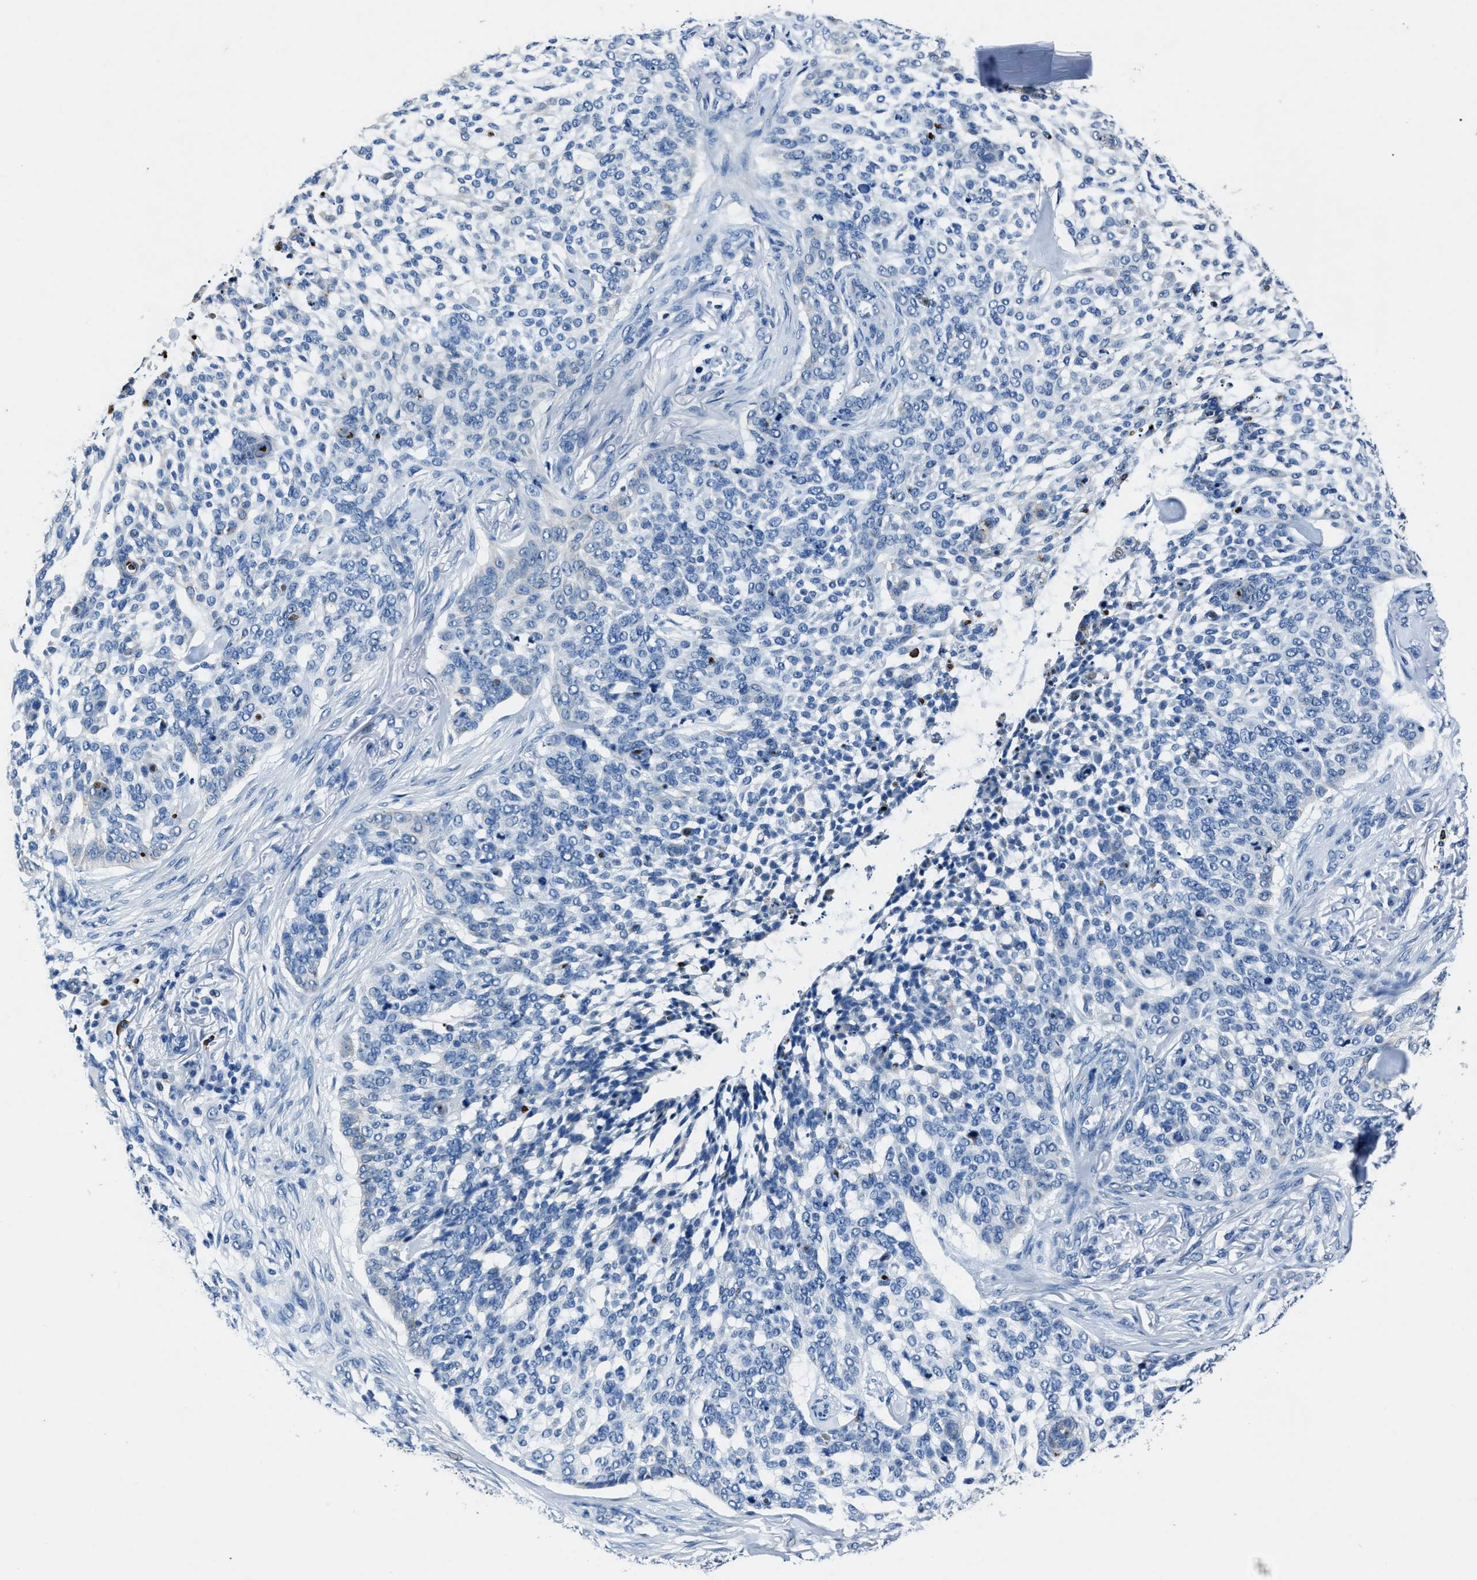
{"staining": {"intensity": "negative", "quantity": "none", "location": "none"}, "tissue": "skin cancer", "cell_type": "Tumor cells", "image_type": "cancer", "snomed": [{"axis": "morphology", "description": "Basal cell carcinoma"}, {"axis": "topography", "description": "Skin"}], "caption": "The photomicrograph shows no staining of tumor cells in basal cell carcinoma (skin).", "gene": "NACAD", "patient": {"sex": "female", "age": 64}}